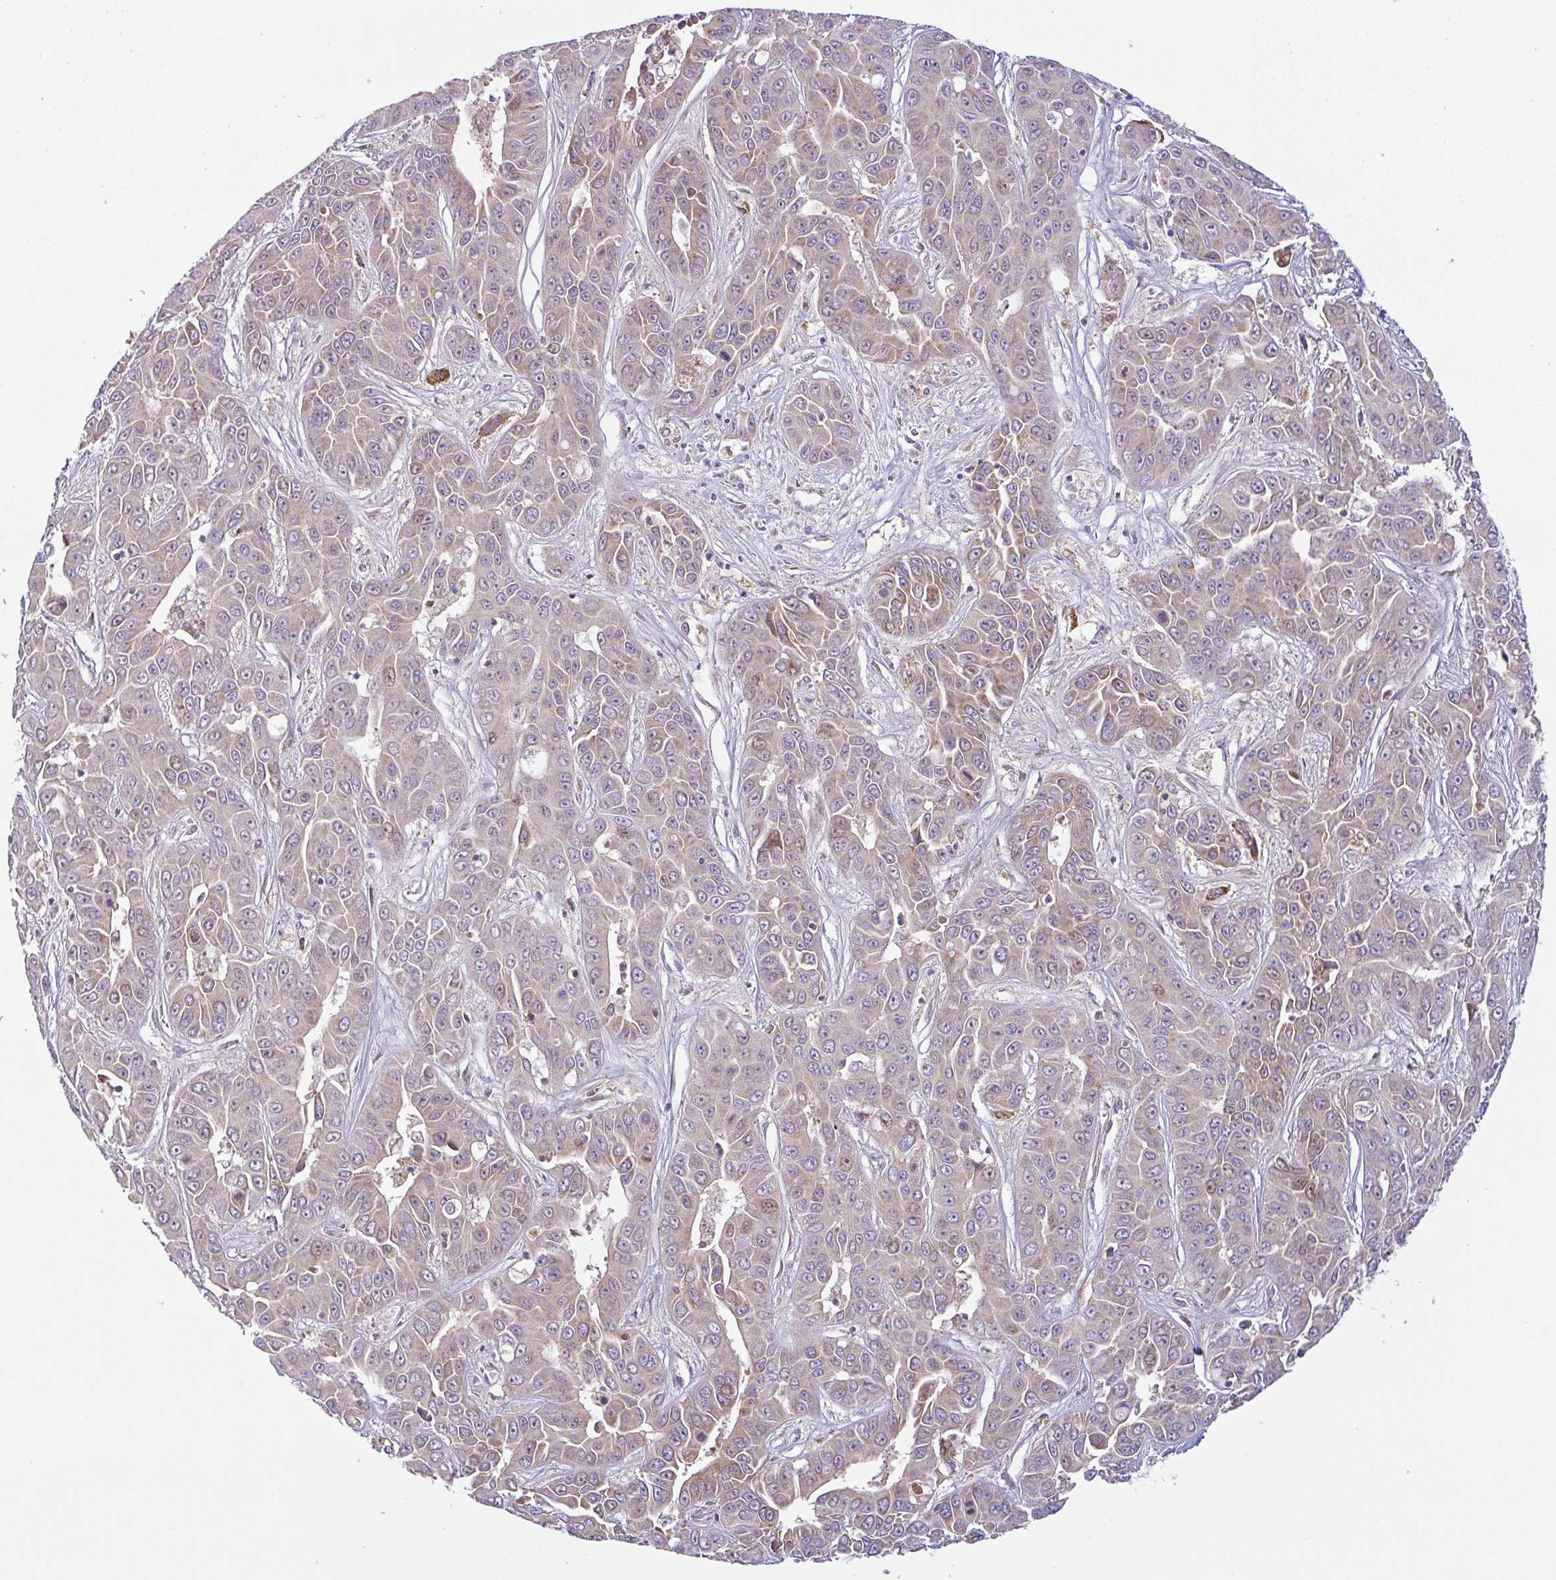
{"staining": {"intensity": "moderate", "quantity": "<25%", "location": "cytoplasmic/membranous,nuclear"}, "tissue": "liver cancer", "cell_type": "Tumor cells", "image_type": "cancer", "snomed": [{"axis": "morphology", "description": "Cholangiocarcinoma"}, {"axis": "topography", "description": "Liver"}], "caption": "A brown stain labels moderate cytoplasmic/membranous and nuclear expression of a protein in human cholangiocarcinoma (liver) tumor cells. The staining was performed using DAB (3,3'-diaminobenzidine), with brown indicating positive protein expression. Nuclei are stained blue with hematoxylin.", "gene": "MOB1A", "patient": {"sex": "female", "age": 52}}